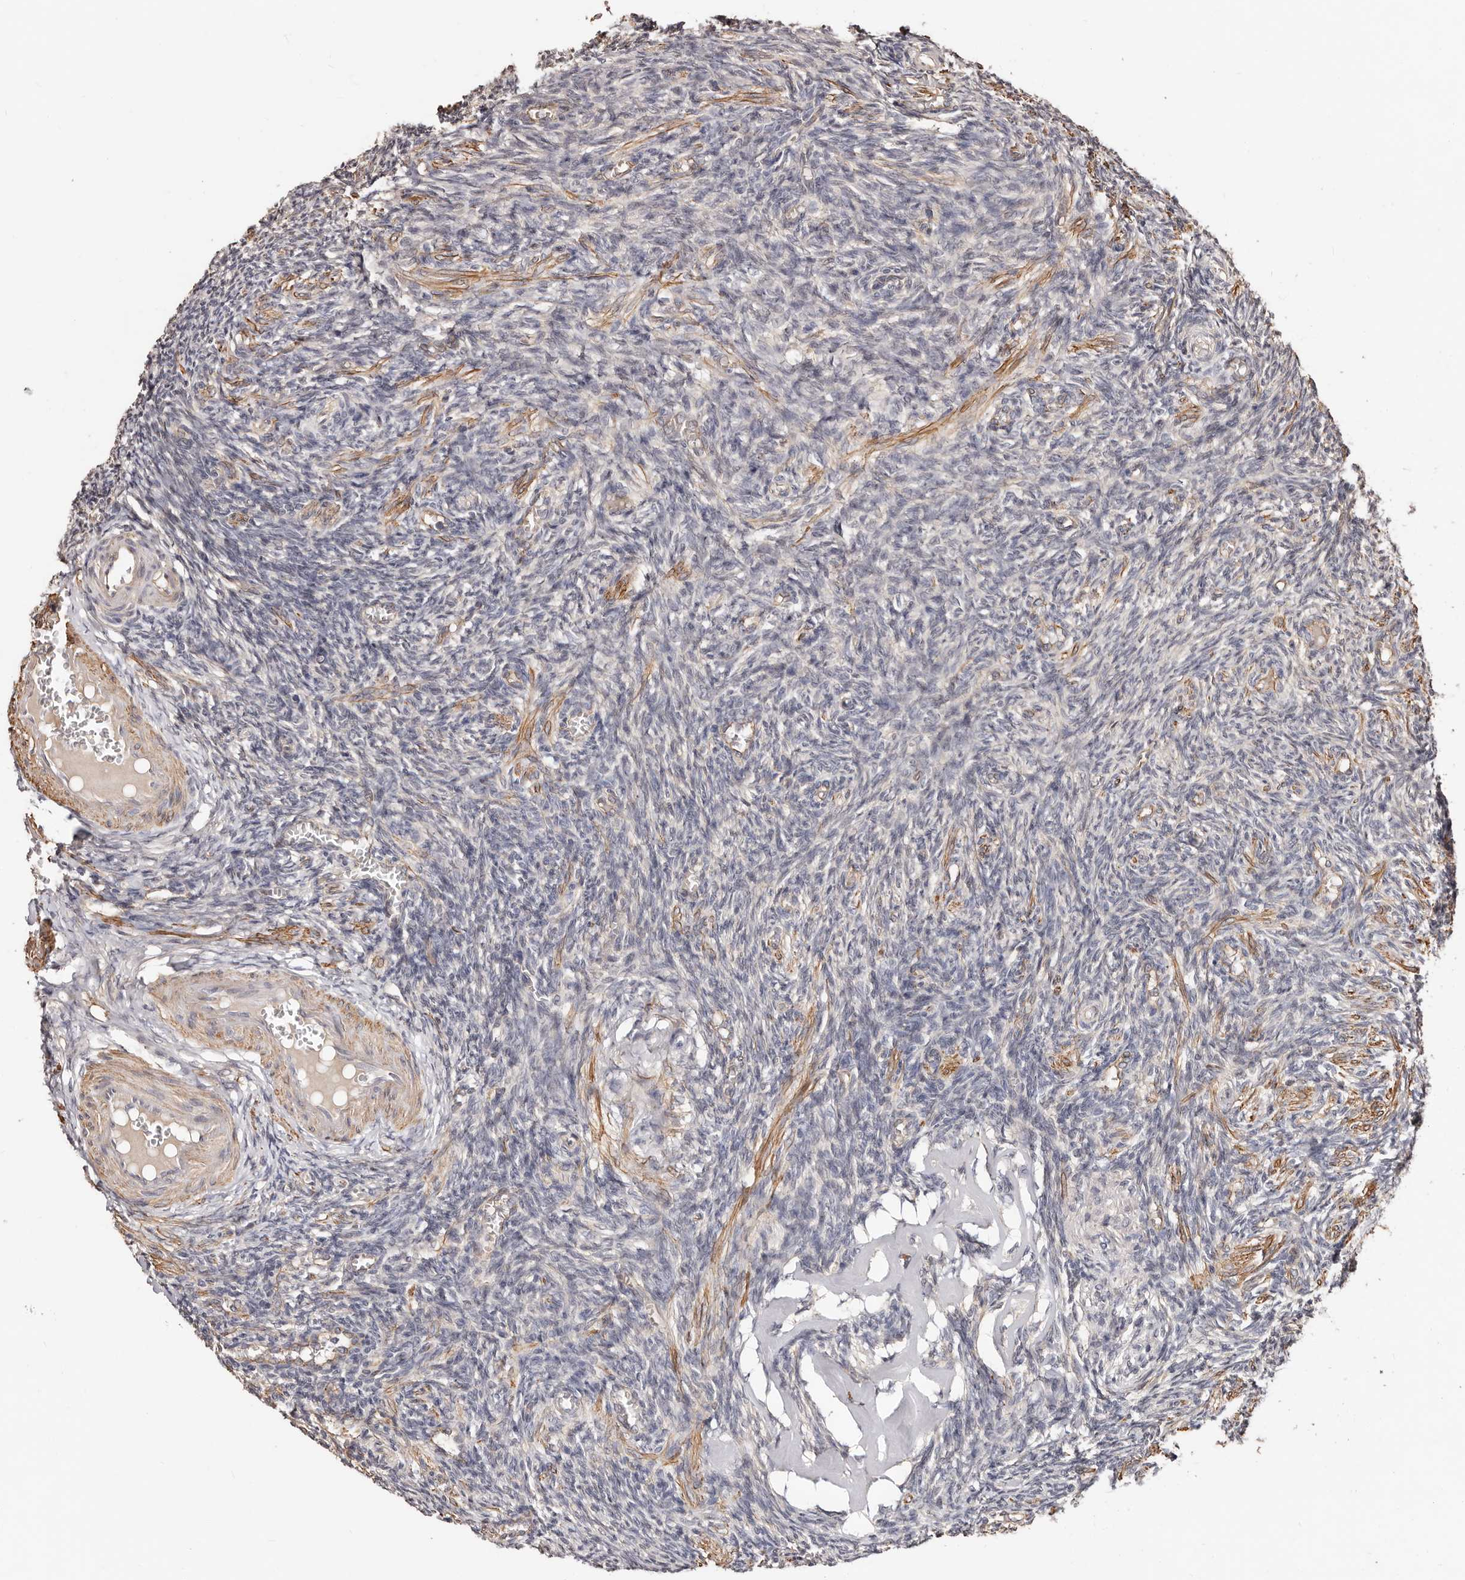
{"staining": {"intensity": "weak", "quantity": "<25%", "location": "cytoplasmic/membranous"}, "tissue": "ovary", "cell_type": "Ovarian stroma cells", "image_type": "normal", "snomed": [{"axis": "morphology", "description": "Normal tissue, NOS"}, {"axis": "topography", "description": "Ovary"}], "caption": "High power microscopy histopathology image of an IHC photomicrograph of normal ovary, revealing no significant staining in ovarian stroma cells. Nuclei are stained in blue.", "gene": "TRIP13", "patient": {"sex": "female", "age": 27}}